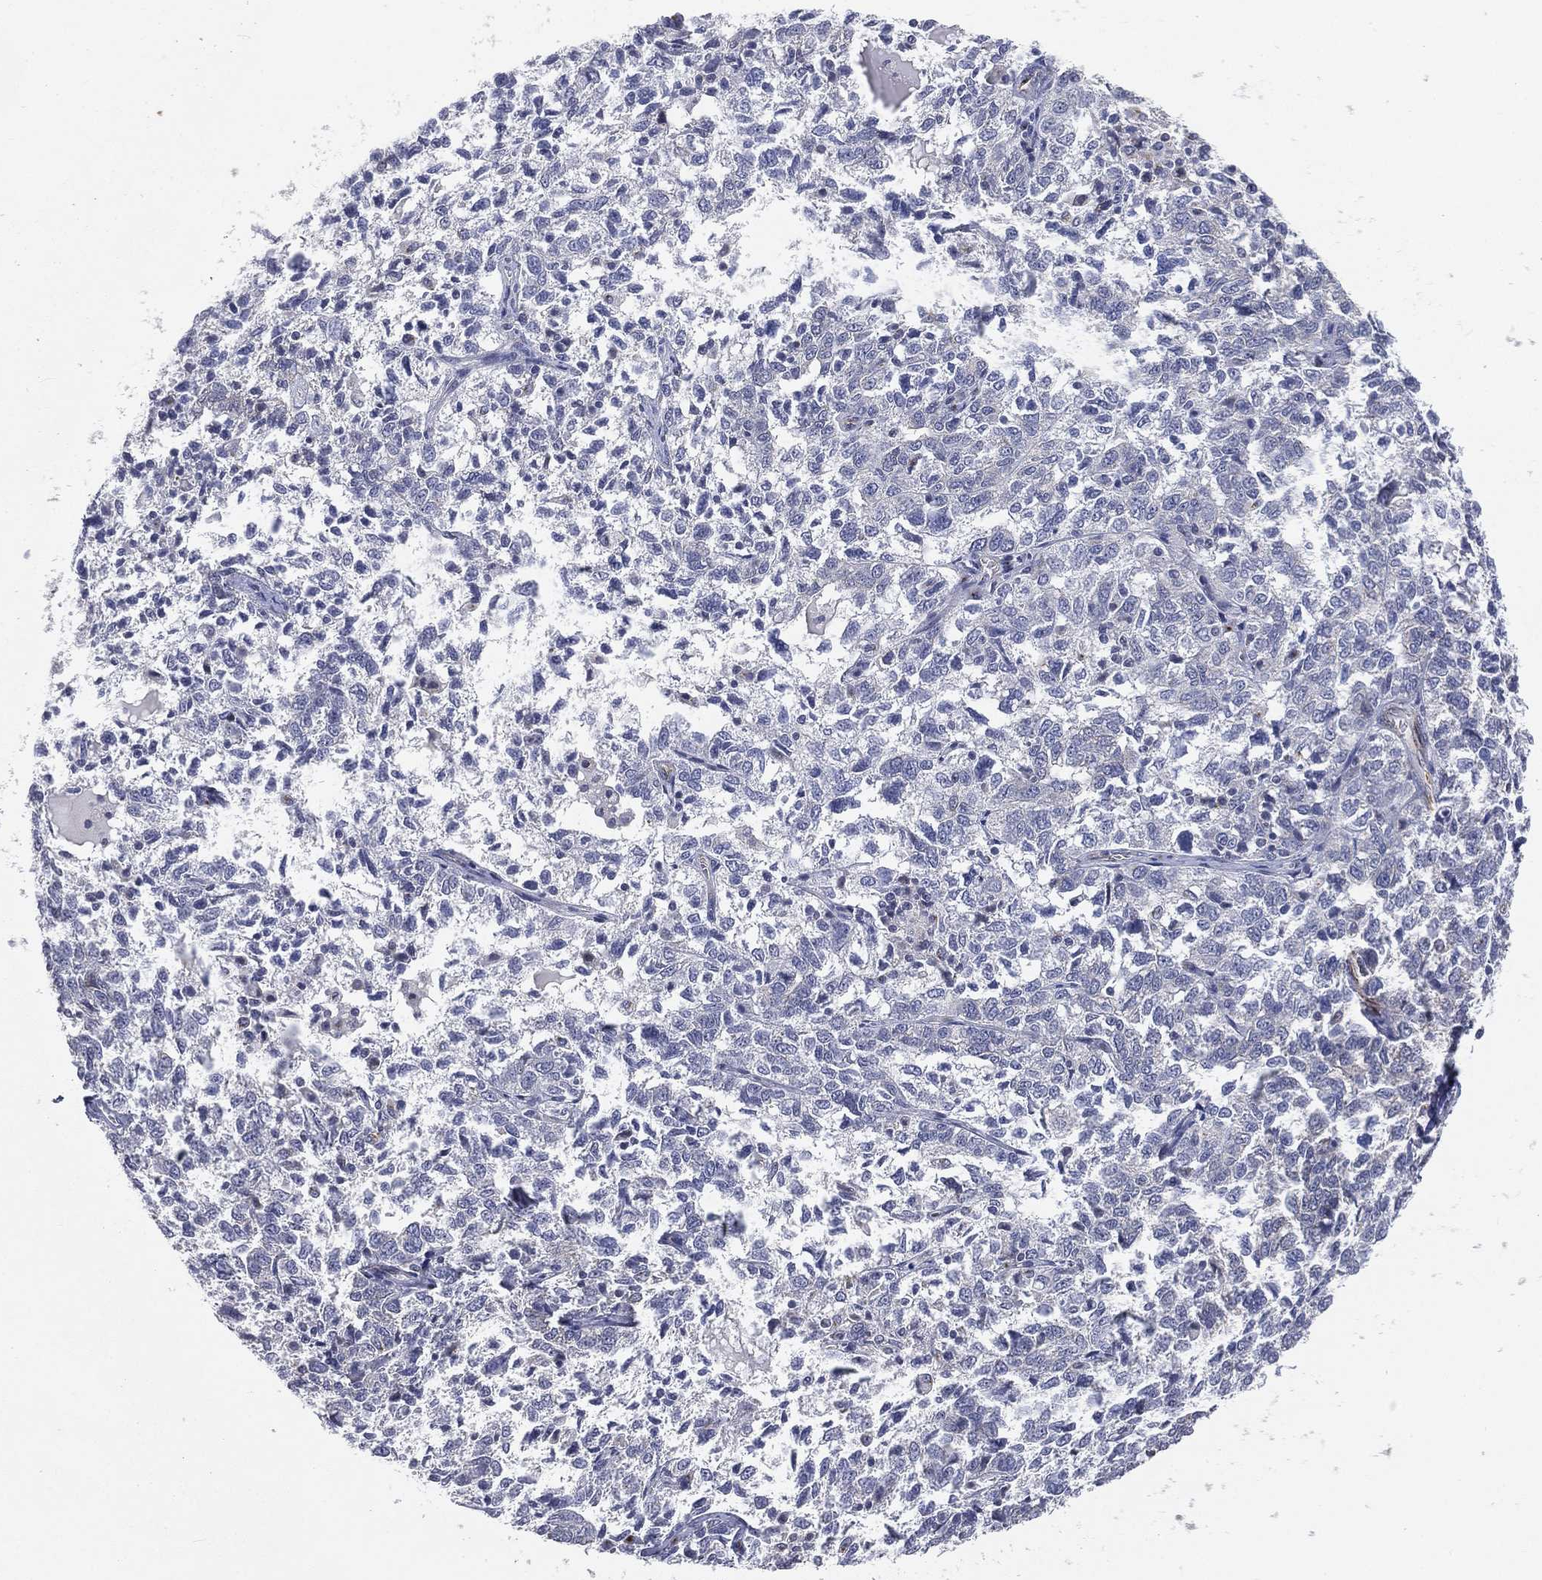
{"staining": {"intensity": "negative", "quantity": "none", "location": "none"}, "tissue": "ovarian cancer", "cell_type": "Tumor cells", "image_type": "cancer", "snomed": [{"axis": "morphology", "description": "Cystadenocarcinoma, serous, NOS"}, {"axis": "topography", "description": "Ovary"}], "caption": "IHC histopathology image of neoplastic tissue: human serous cystadenocarcinoma (ovarian) stained with DAB (3,3'-diaminobenzidine) exhibits no significant protein expression in tumor cells. (DAB (3,3'-diaminobenzidine) immunohistochemistry with hematoxylin counter stain).", "gene": "TICAM1", "patient": {"sex": "female", "age": 71}}